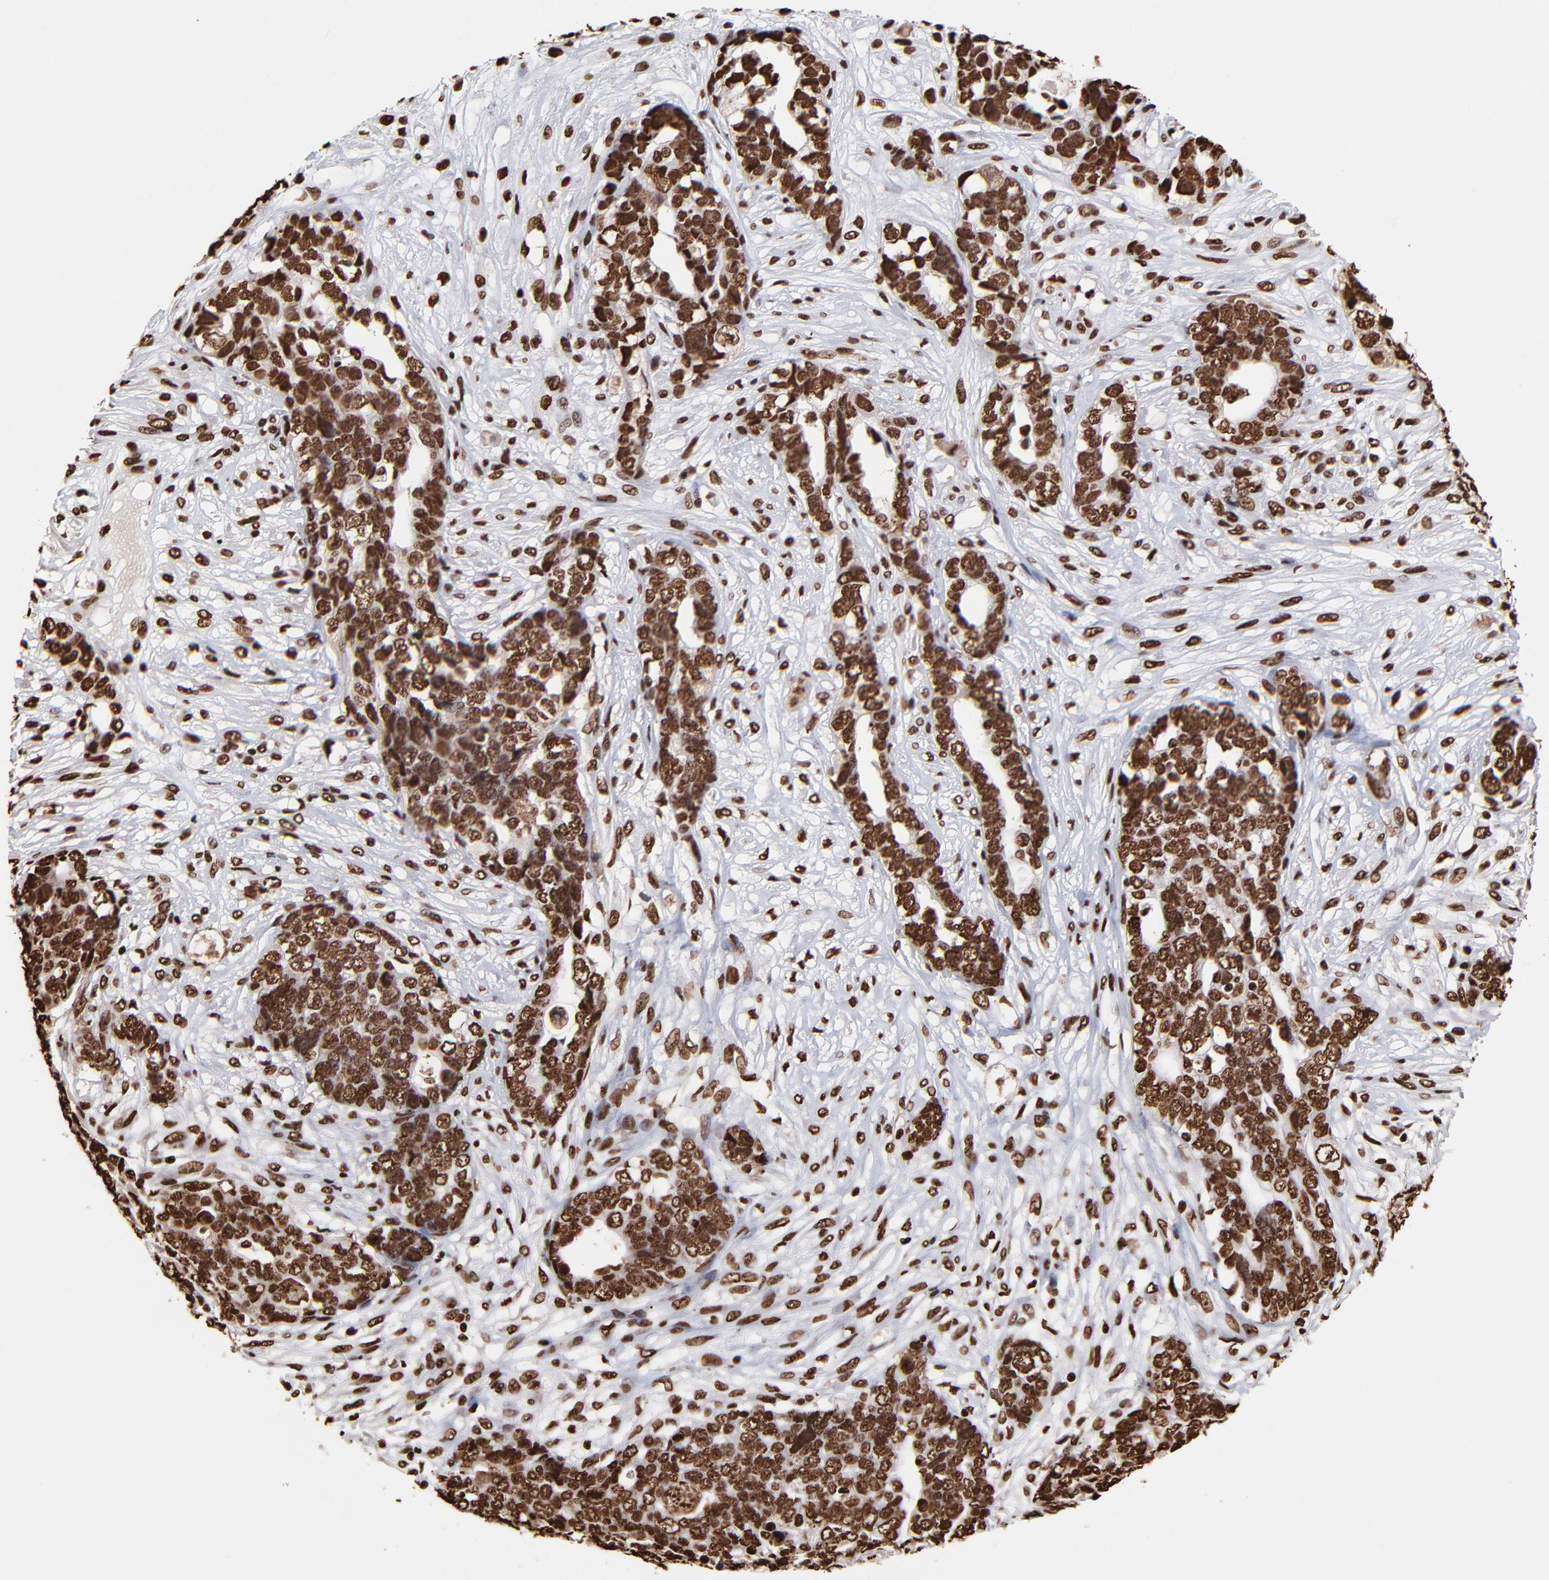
{"staining": {"intensity": "strong", "quantity": ">75%", "location": "nuclear"}, "tissue": "ovarian cancer", "cell_type": "Tumor cells", "image_type": "cancer", "snomed": [{"axis": "morphology", "description": "Normal tissue, NOS"}, {"axis": "morphology", "description": "Cystadenocarcinoma, serous, NOS"}, {"axis": "topography", "description": "Fallopian tube"}, {"axis": "topography", "description": "Ovary"}], "caption": "Protein staining of ovarian cancer tissue exhibits strong nuclear staining in approximately >75% of tumor cells.", "gene": "ZNF544", "patient": {"sex": "female", "age": 56}}